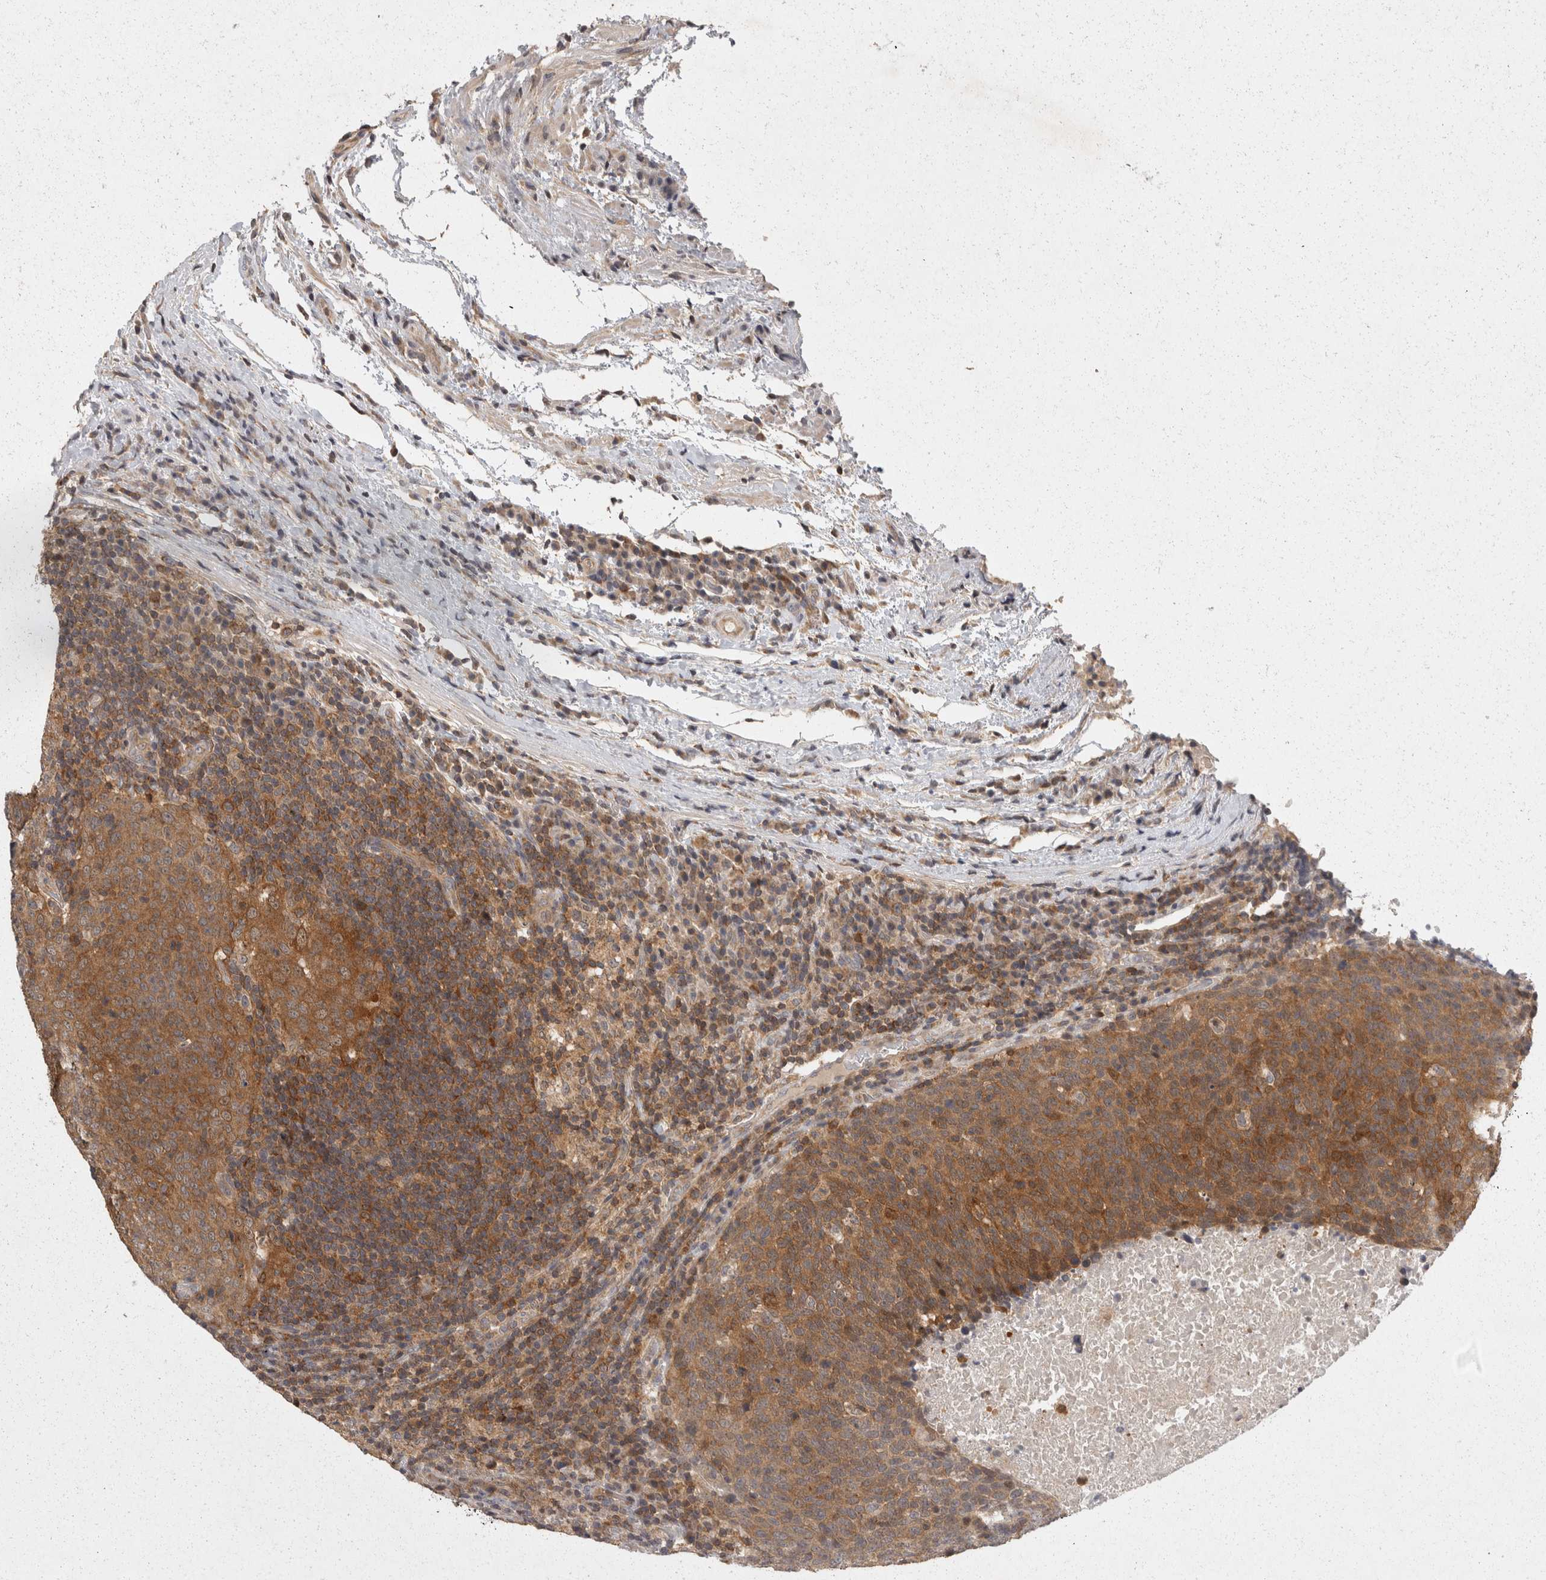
{"staining": {"intensity": "strong", "quantity": ">75%", "location": "cytoplasmic/membranous"}, "tissue": "head and neck cancer", "cell_type": "Tumor cells", "image_type": "cancer", "snomed": [{"axis": "morphology", "description": "Squamous cell carcinoma, NOS"}, {"axis": "morphology", "description": "Squamous cell carcinoma, metastatic, NOS"}, {"axis": "topography", "description": "Lymph node"}, {"axis": "topography", "description": "Head-Neck"}], "caption": "Squamous cell carcinoma (head and neck) tissue demonstrates strong cytoplasmic/membranous positivity in about >75% of tumor cells, visualized by immunohistochemistry.", "gene": "ACAT2", "patient": {"sex": "male", "age": 62}}